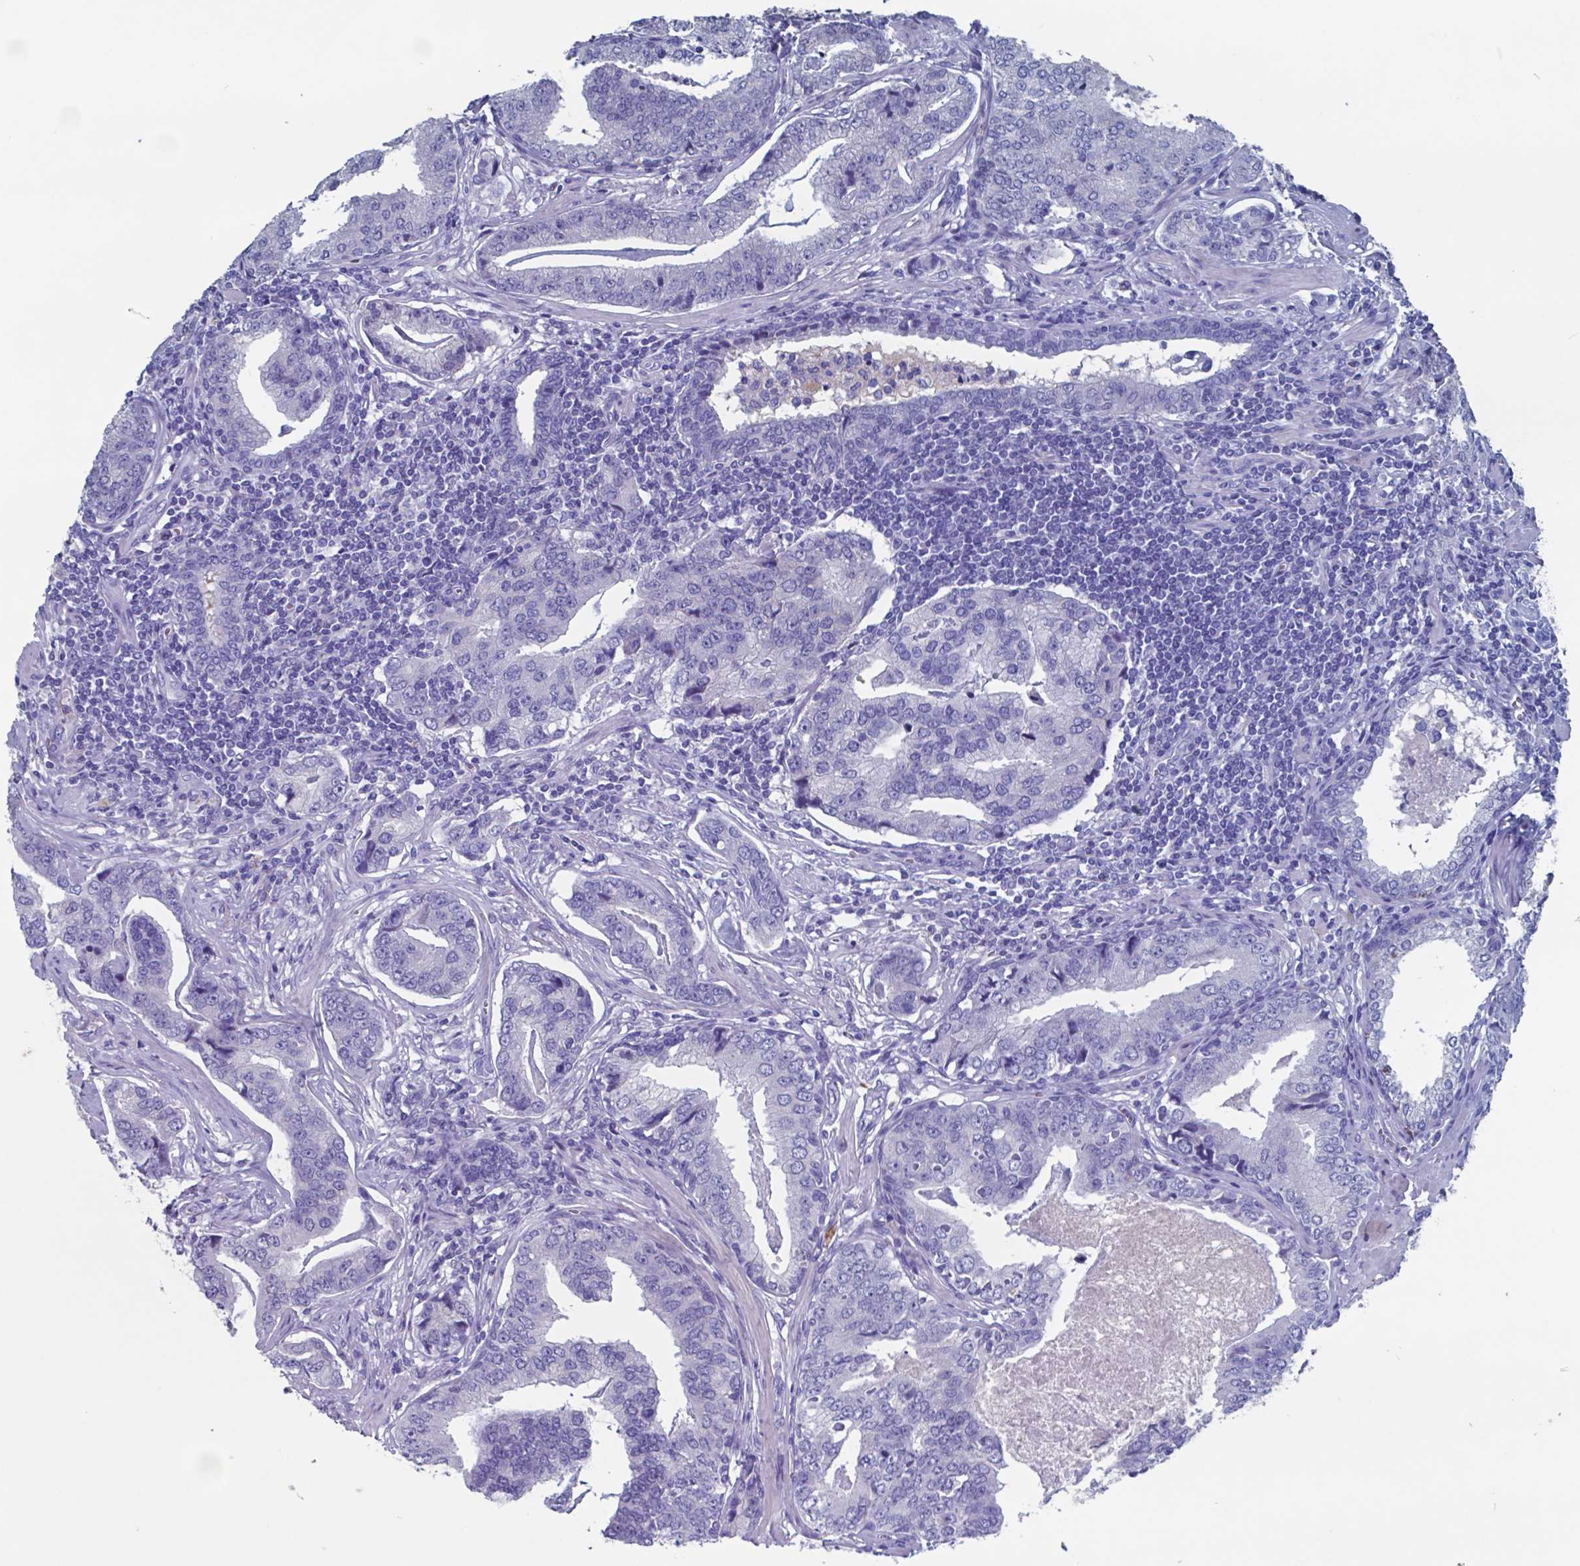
{"staining": {"intensity": "negative", "quantity": "none", "location": "none"}, "tissue": "prostate cancer", "cell_type": "Tumor cells", "image_type": "cancer", "snomed": [{"axis": "morphology", "description": "Adenocarcinoma, NOS"}, {"axis": "topography", "description": "Prostate"}], "caption": "An image of human prostate adenocarcinoma is negative for staining in tumor cells. (DAB (3,3'-diaminobenzidine) immunohistochemistry (IHC), high magnification).", "gene": "TTR", "patient": {"sex": "male", "age": 64}}